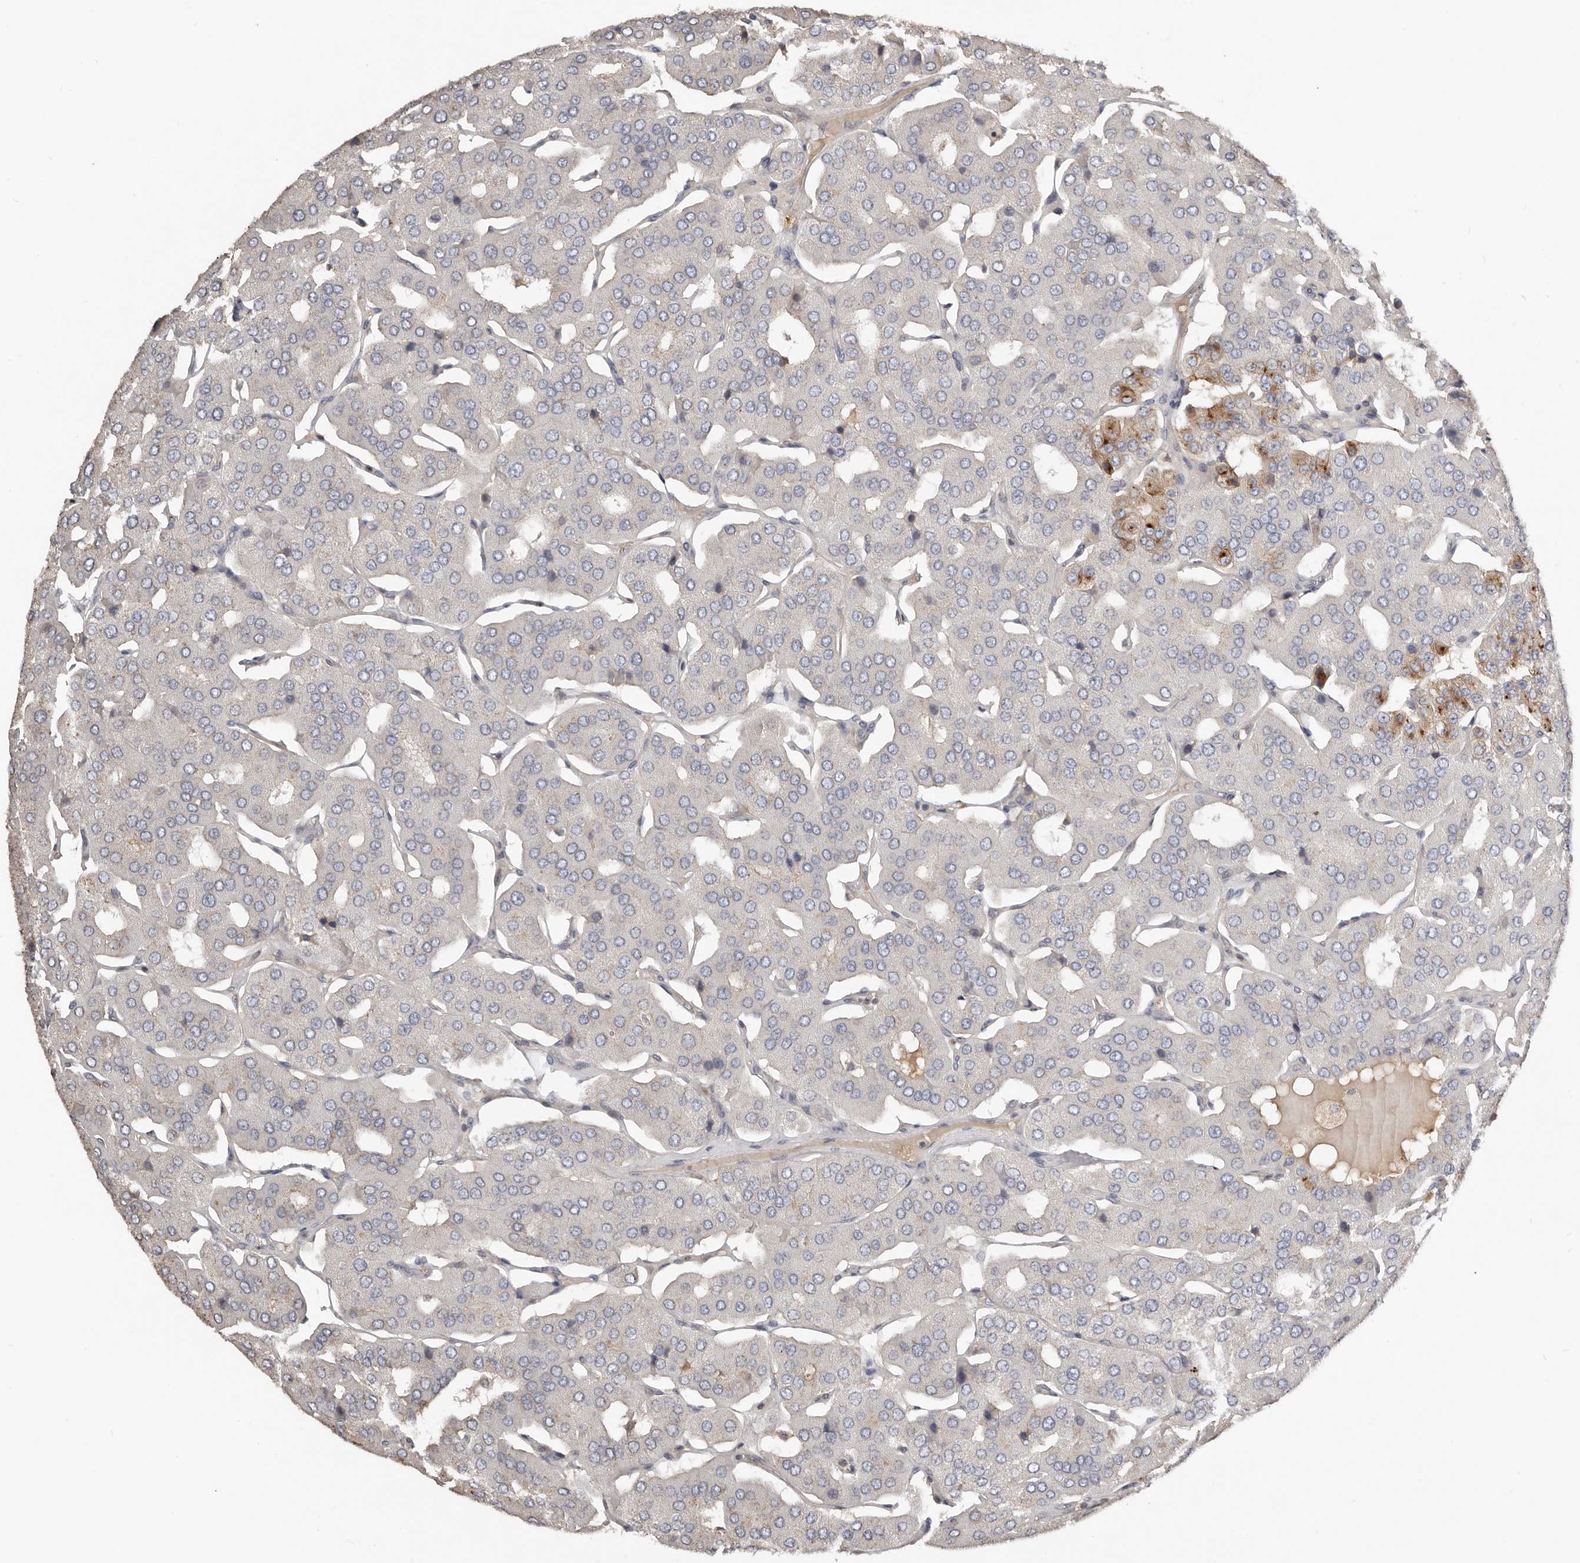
{"staining": {"intensity": "negative", "quantity": "none", "location": "none"}, "tissue": "parathyroid gland", "cell_type": "Glandular cells", "image_type": "normal", "snomed": [{"axis": "morphology", "description": "Normal tissue, NOS"}, {"axis": "morphology", "description": "Adenoma, NOS"}, {"axis": "topography", "description": "Parathyroid gland"}], "caption": "IHC of unremarkable parathyroid gland displays no staining in glandular cells.", "gene": "SLC39A2", "patient": {"sex": "female", "age": 86}}